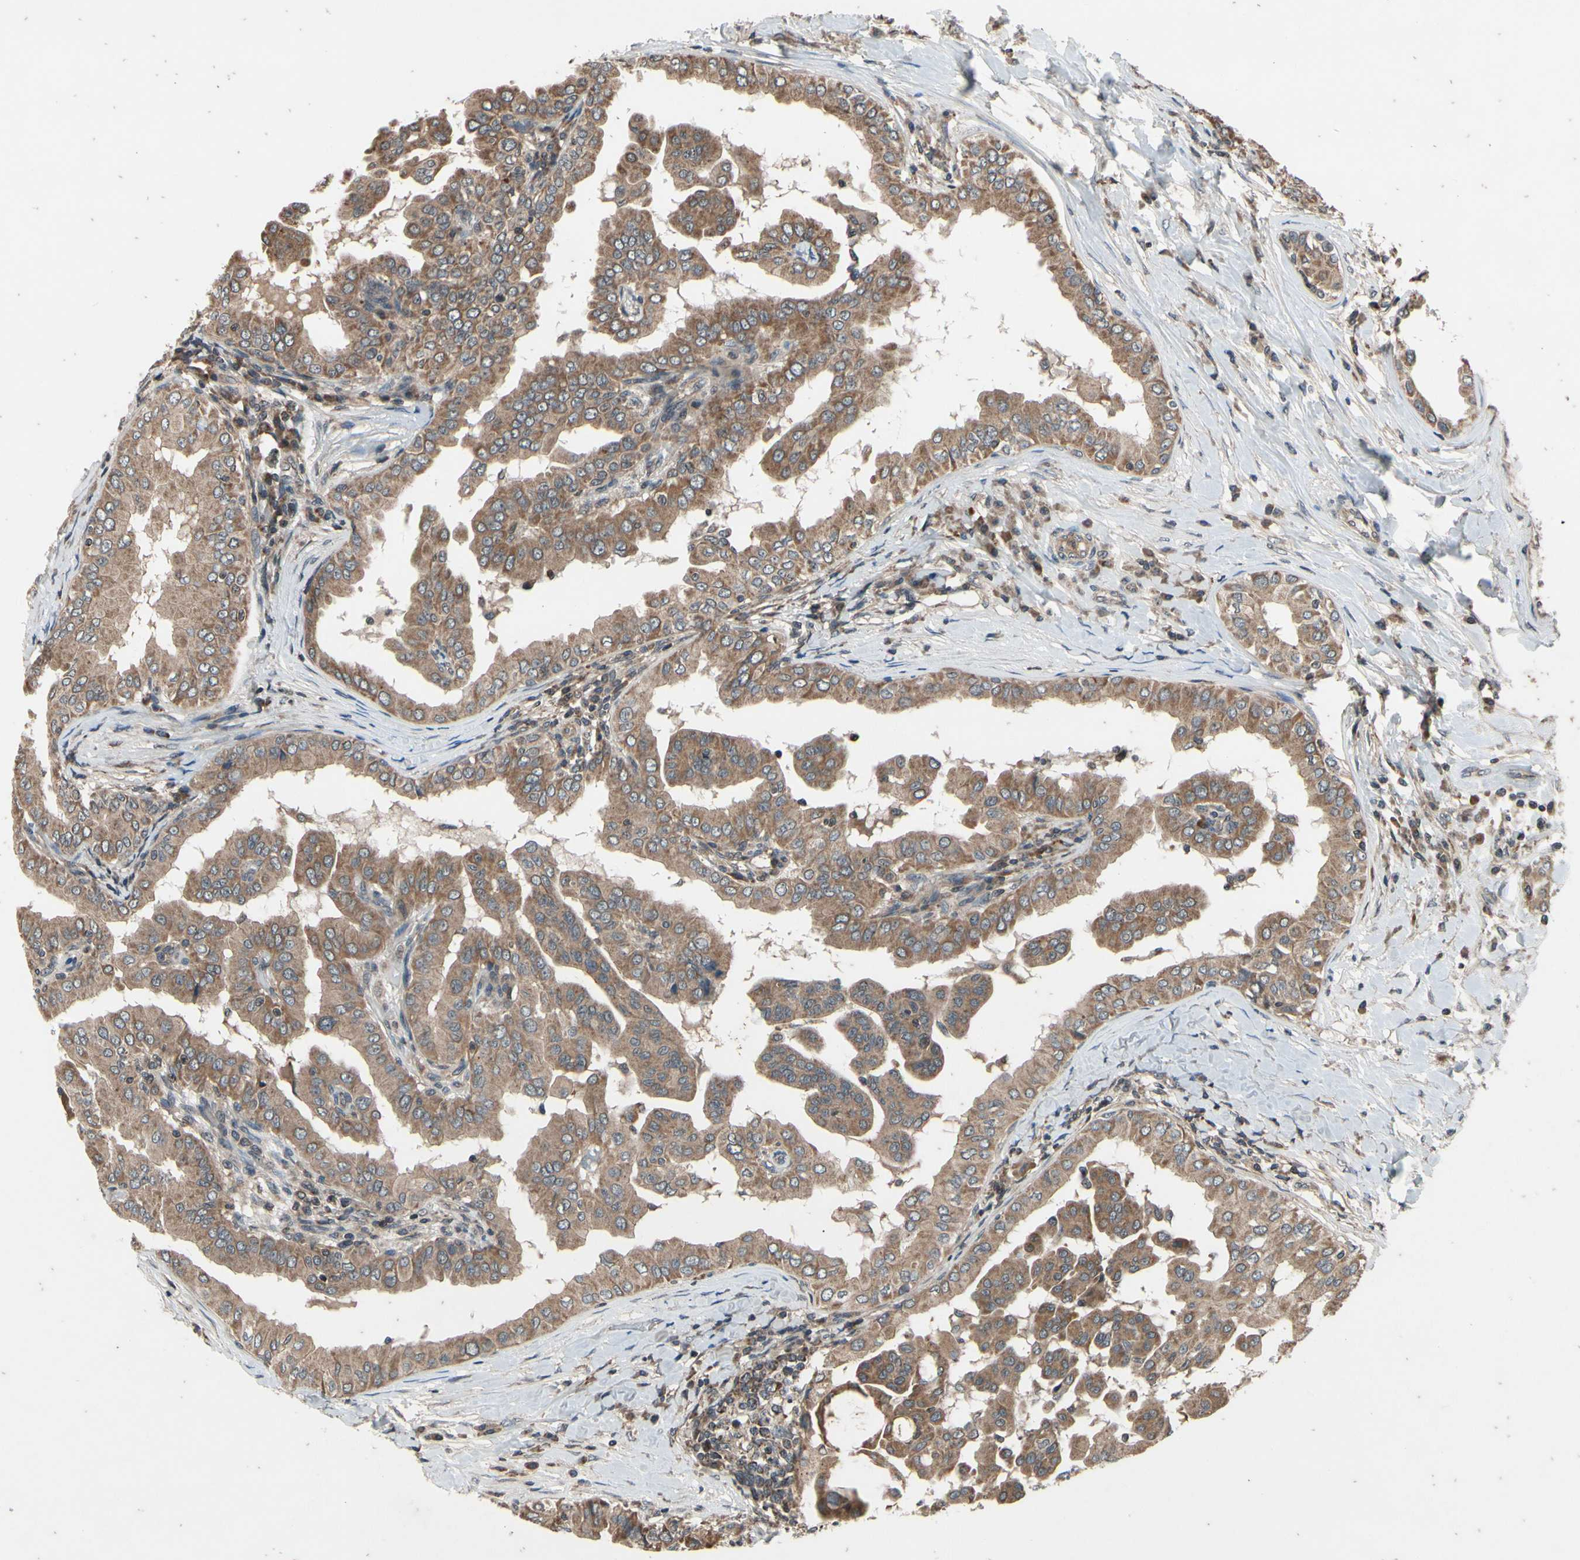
{"staining": {"intensity": "moderate", "quantity": ">75%", "location": "cytoplasmic/membranous"}, "tissue": "thyroid cancer", "cell_type": "Tumor cells", "image_type": "cancer", "snomed": [{"axis": "morphology", "description": "Papillary adenocarcinoma, NOS"}, {"axis": "topography", "description": "Thyroid gland"}], "caption": "Thyroid cancer (papillary adenocarcinoma) stained with immunohistochemistry (IHC) displays moderate cytoplasmic/membranous staining in about >75% of tumor cells.", "gene": "MBTPS2", "patient": {"sex": "male", "age": 33}}